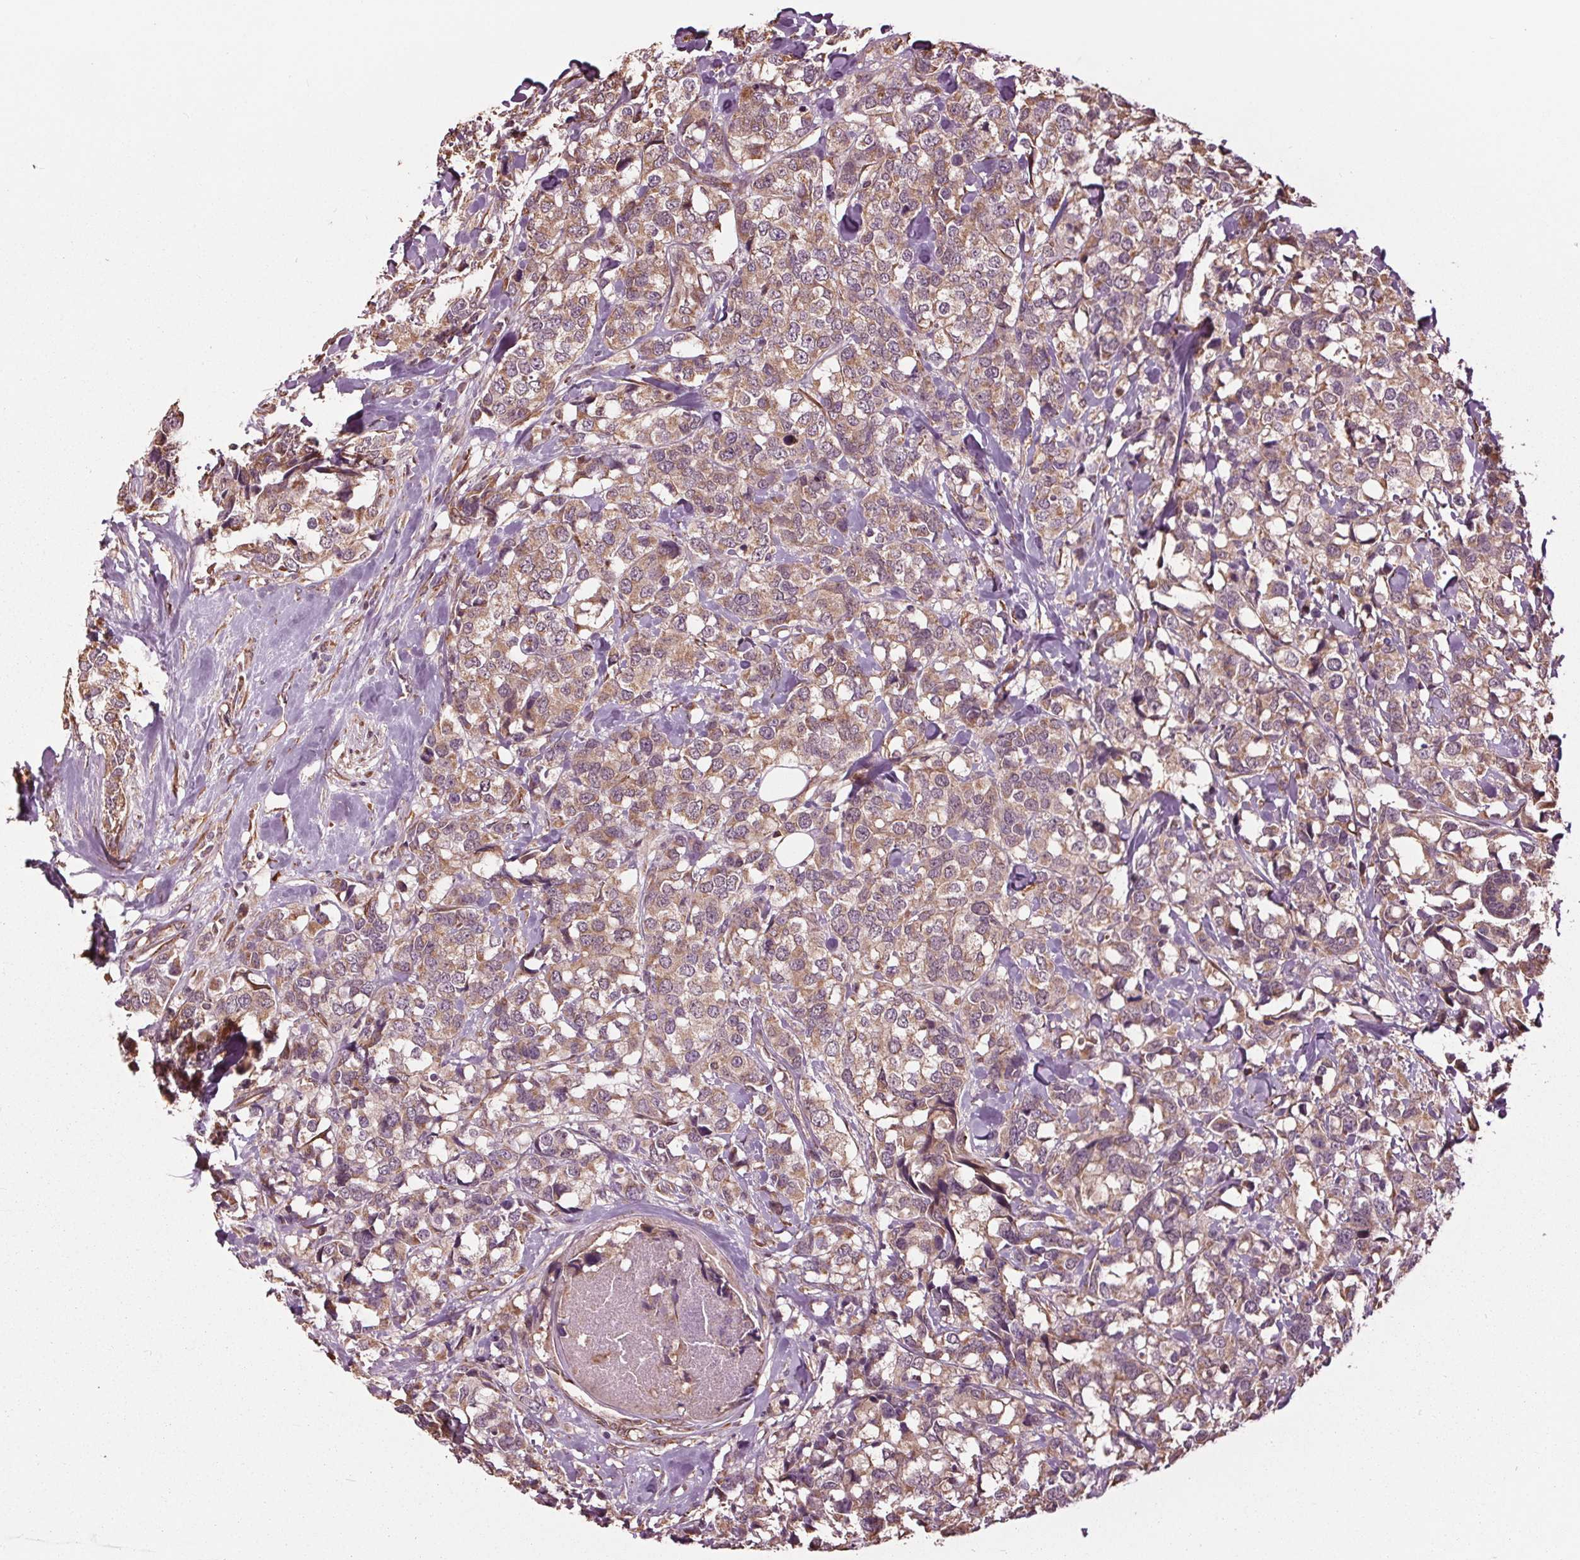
{"staining": {"intensity": "weak", "quantity": ">75%", "location": "cytoplasmic/membranous"}, "tissue": "breast cancer", "cell_type": "Tumor cells", "image_type": "cancer", "snomed": [{"axis": "morphology", "description": "Lobular carcinoma"}, {"axis": "topography", "description": "Breast"}], "caption": "Human lobular carcinoma (breast) stained for a protein (brown) displays weak cytoplasmic/membranous positive staining in approximately >75% of tumor cells.", "gene": "RNPEP", "patient": {"sex": "female", "age": 59}}